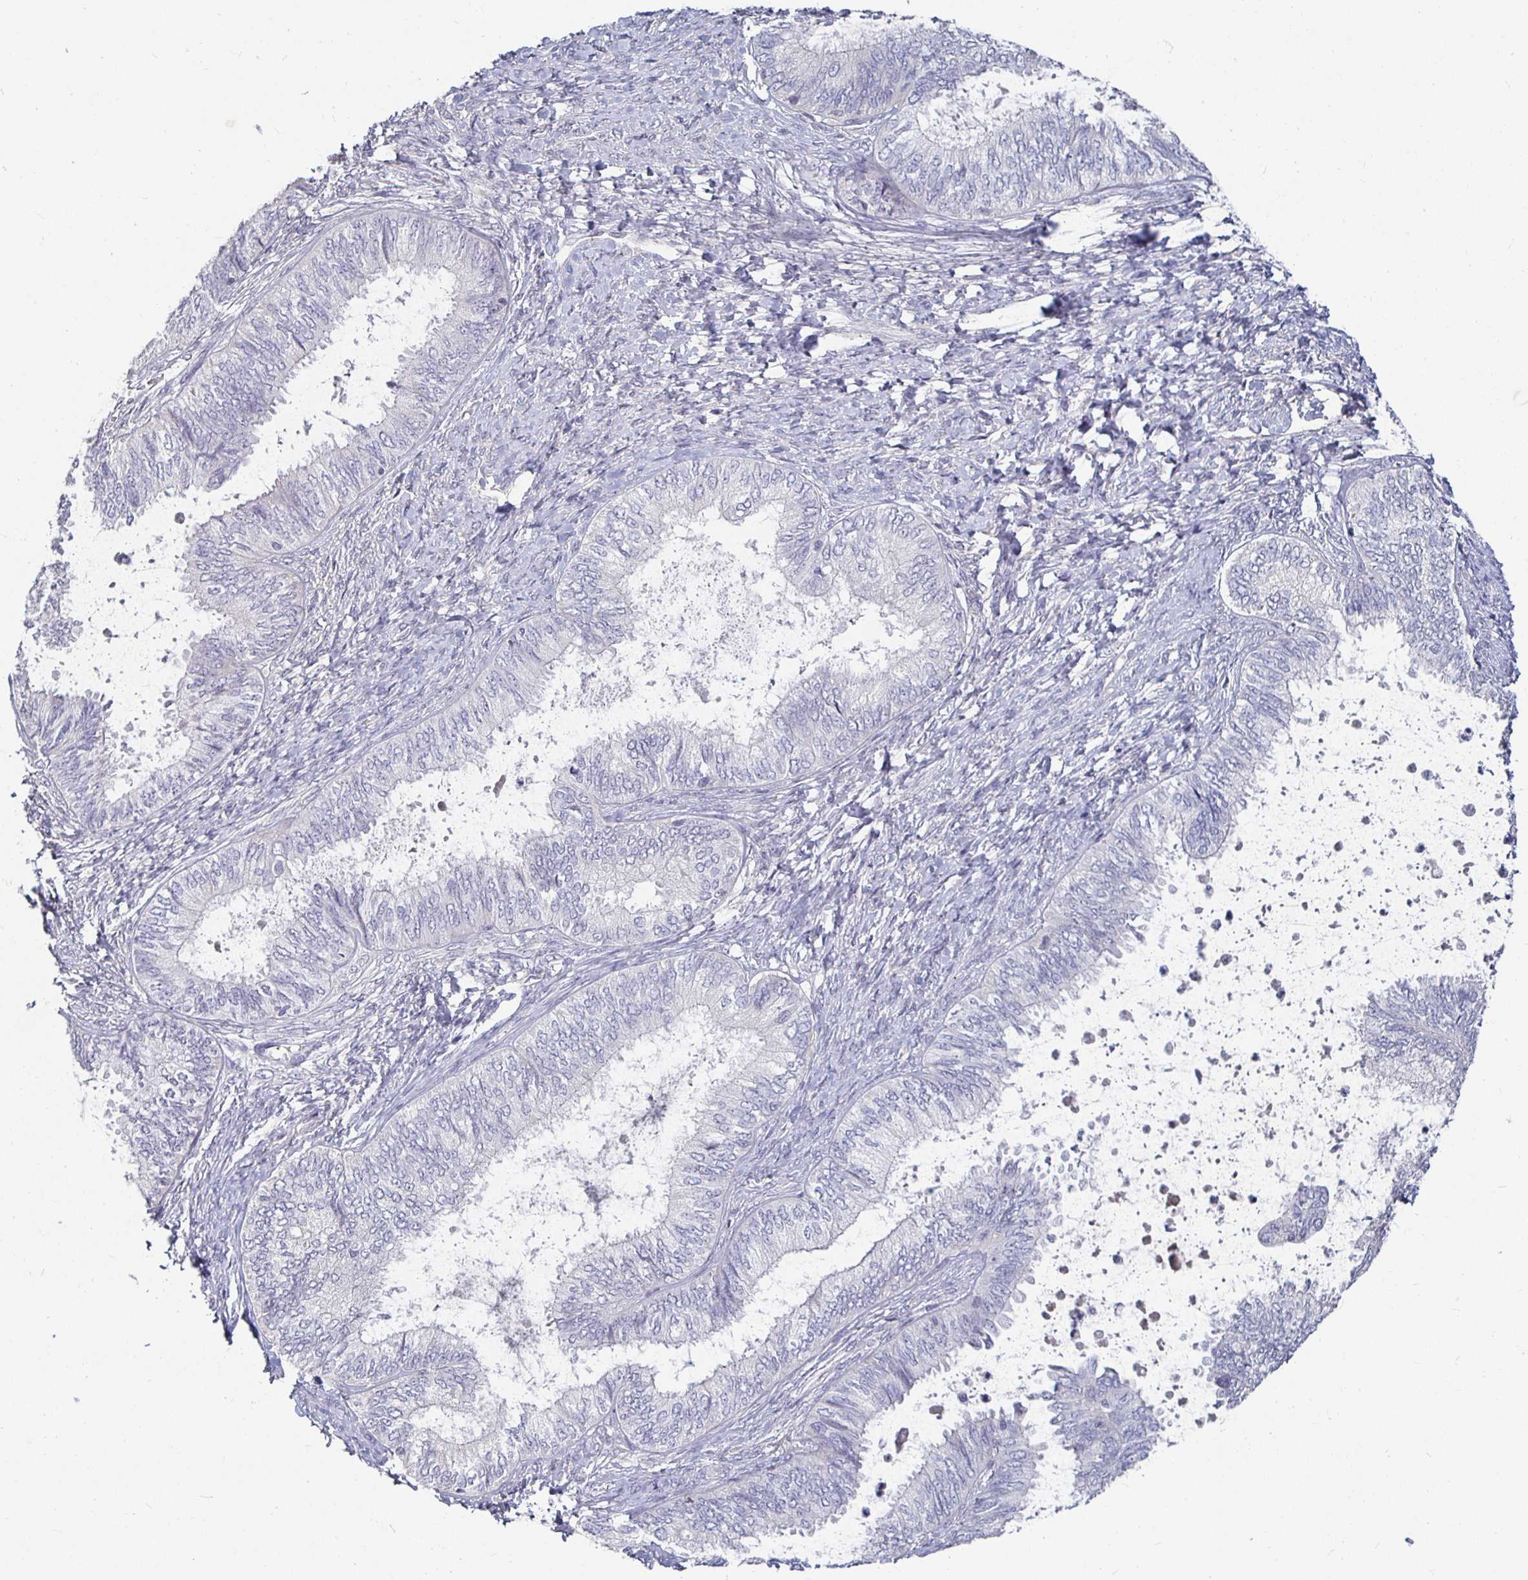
{"staining": {"intensity": "negative", "quantity": "none", "location": "none"}, "tissue": "ovarian cancer", "cell_type": "Tumor cells", "image_type": "cancer", "snomed": [{"axis": "morphology", "description": "Carcinoma, endometroid"}, {"axis": "topography", "description": "Ovary"}], "caption": "The micrograph demonstrates no significant expression in tumor cells of endometroid carcinoma (ovarian).", "gene": "RNF144B", "patient": {"sex": "female", "age": 70}}